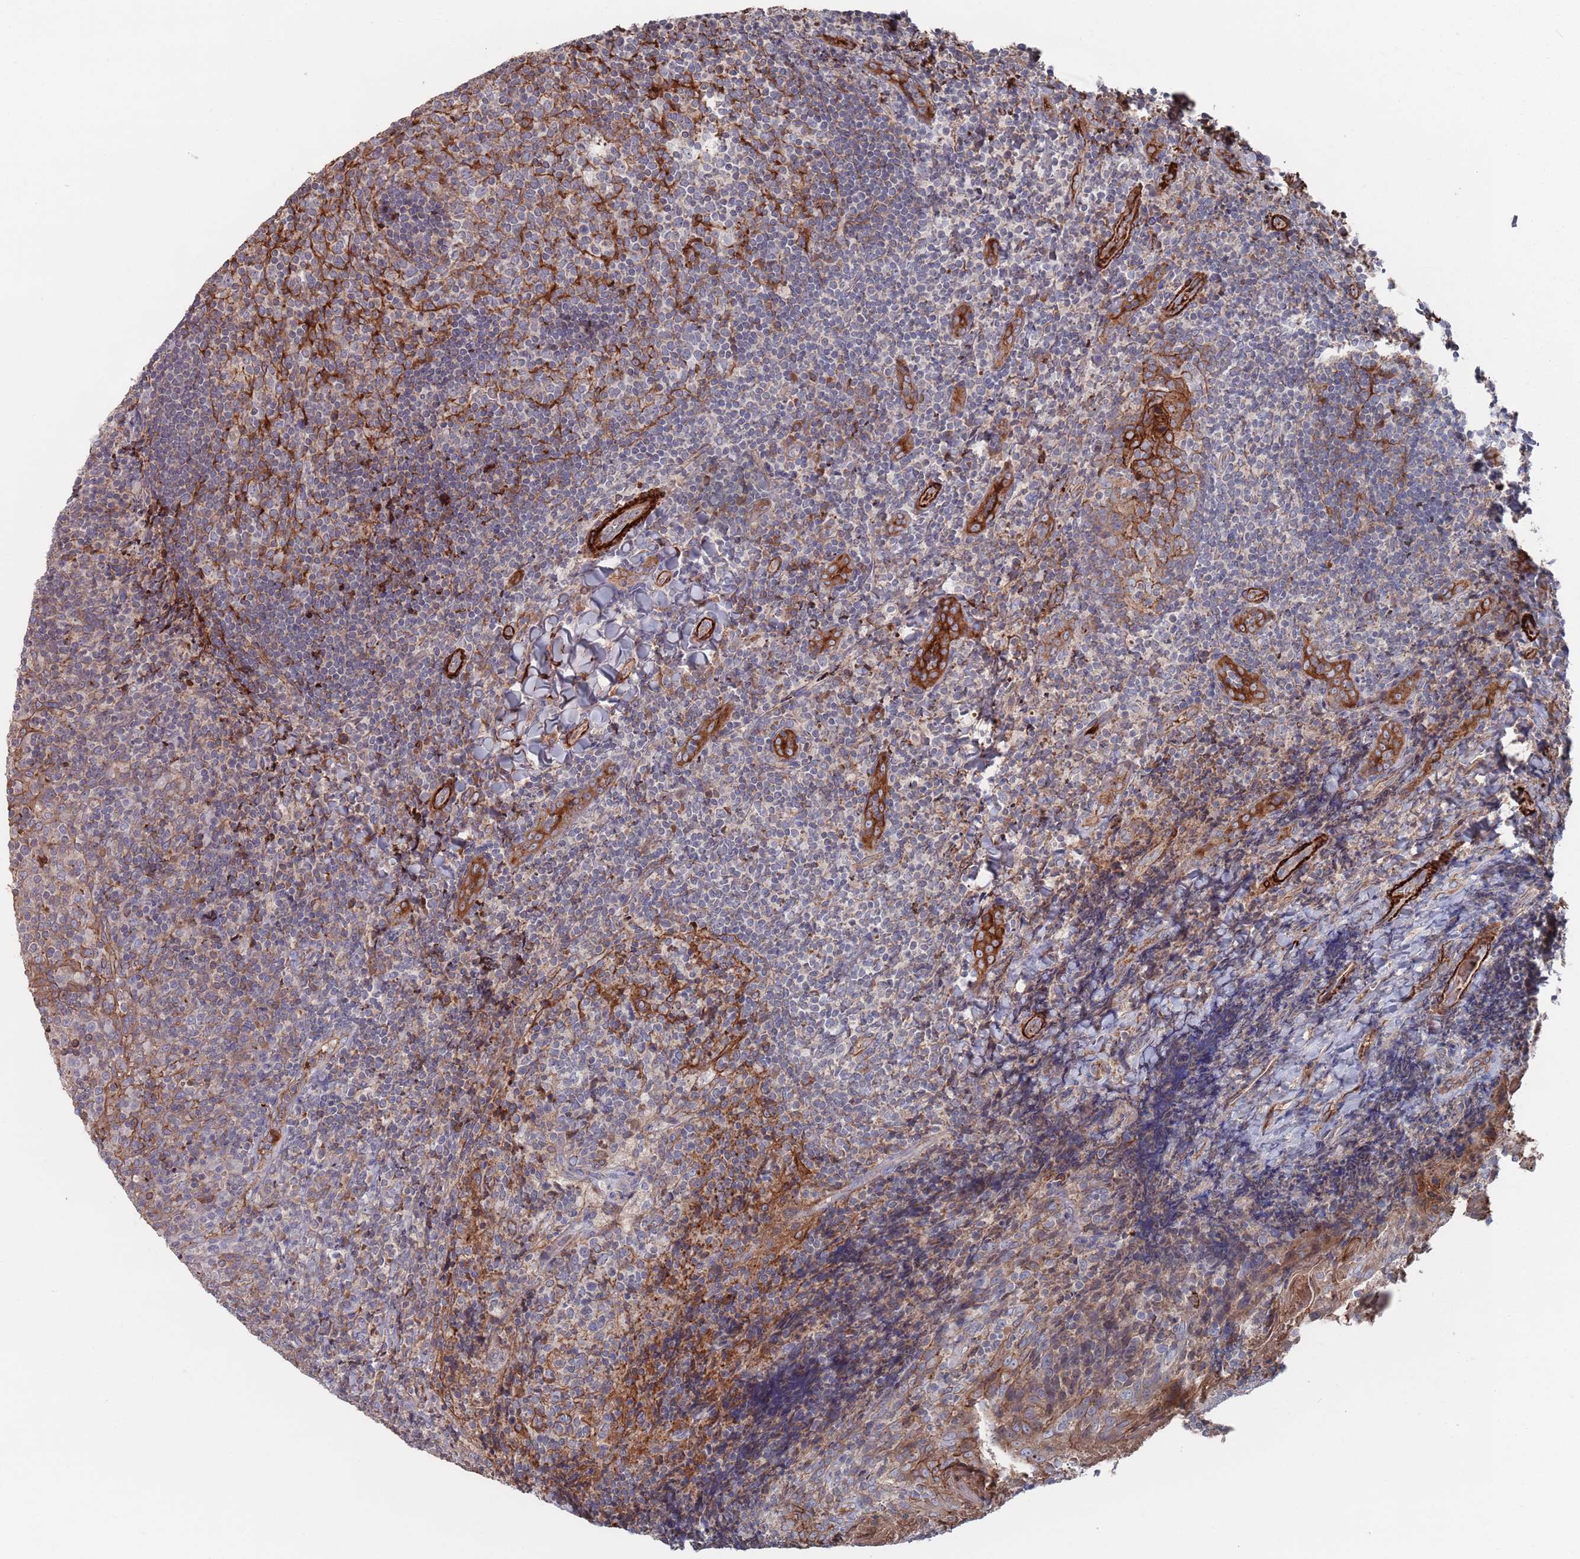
{"staining": {"intensity": "strong", "quantity": "<25%", "location": "cytoplasmic/membranous"}, "tissue": "tonsil", "cell_type": "Germinal center cells", "image_type": "normal", "snomed": [{"axis": "morphology", "description": "Normal tissue, NOS"}, {"axis": "topography", "description": "Tonsil"}], "caption": "The histopathology image reveals staining of benign tonsil, revealing strong cytoplasmic/membranous protein positivity (brown color) within germinal center cells. (brown staining indicates protein expression, while blue staining denotes nuclei).", "gene": "PLEKHA4", "patient": {"sex": "female", "age": 10}}